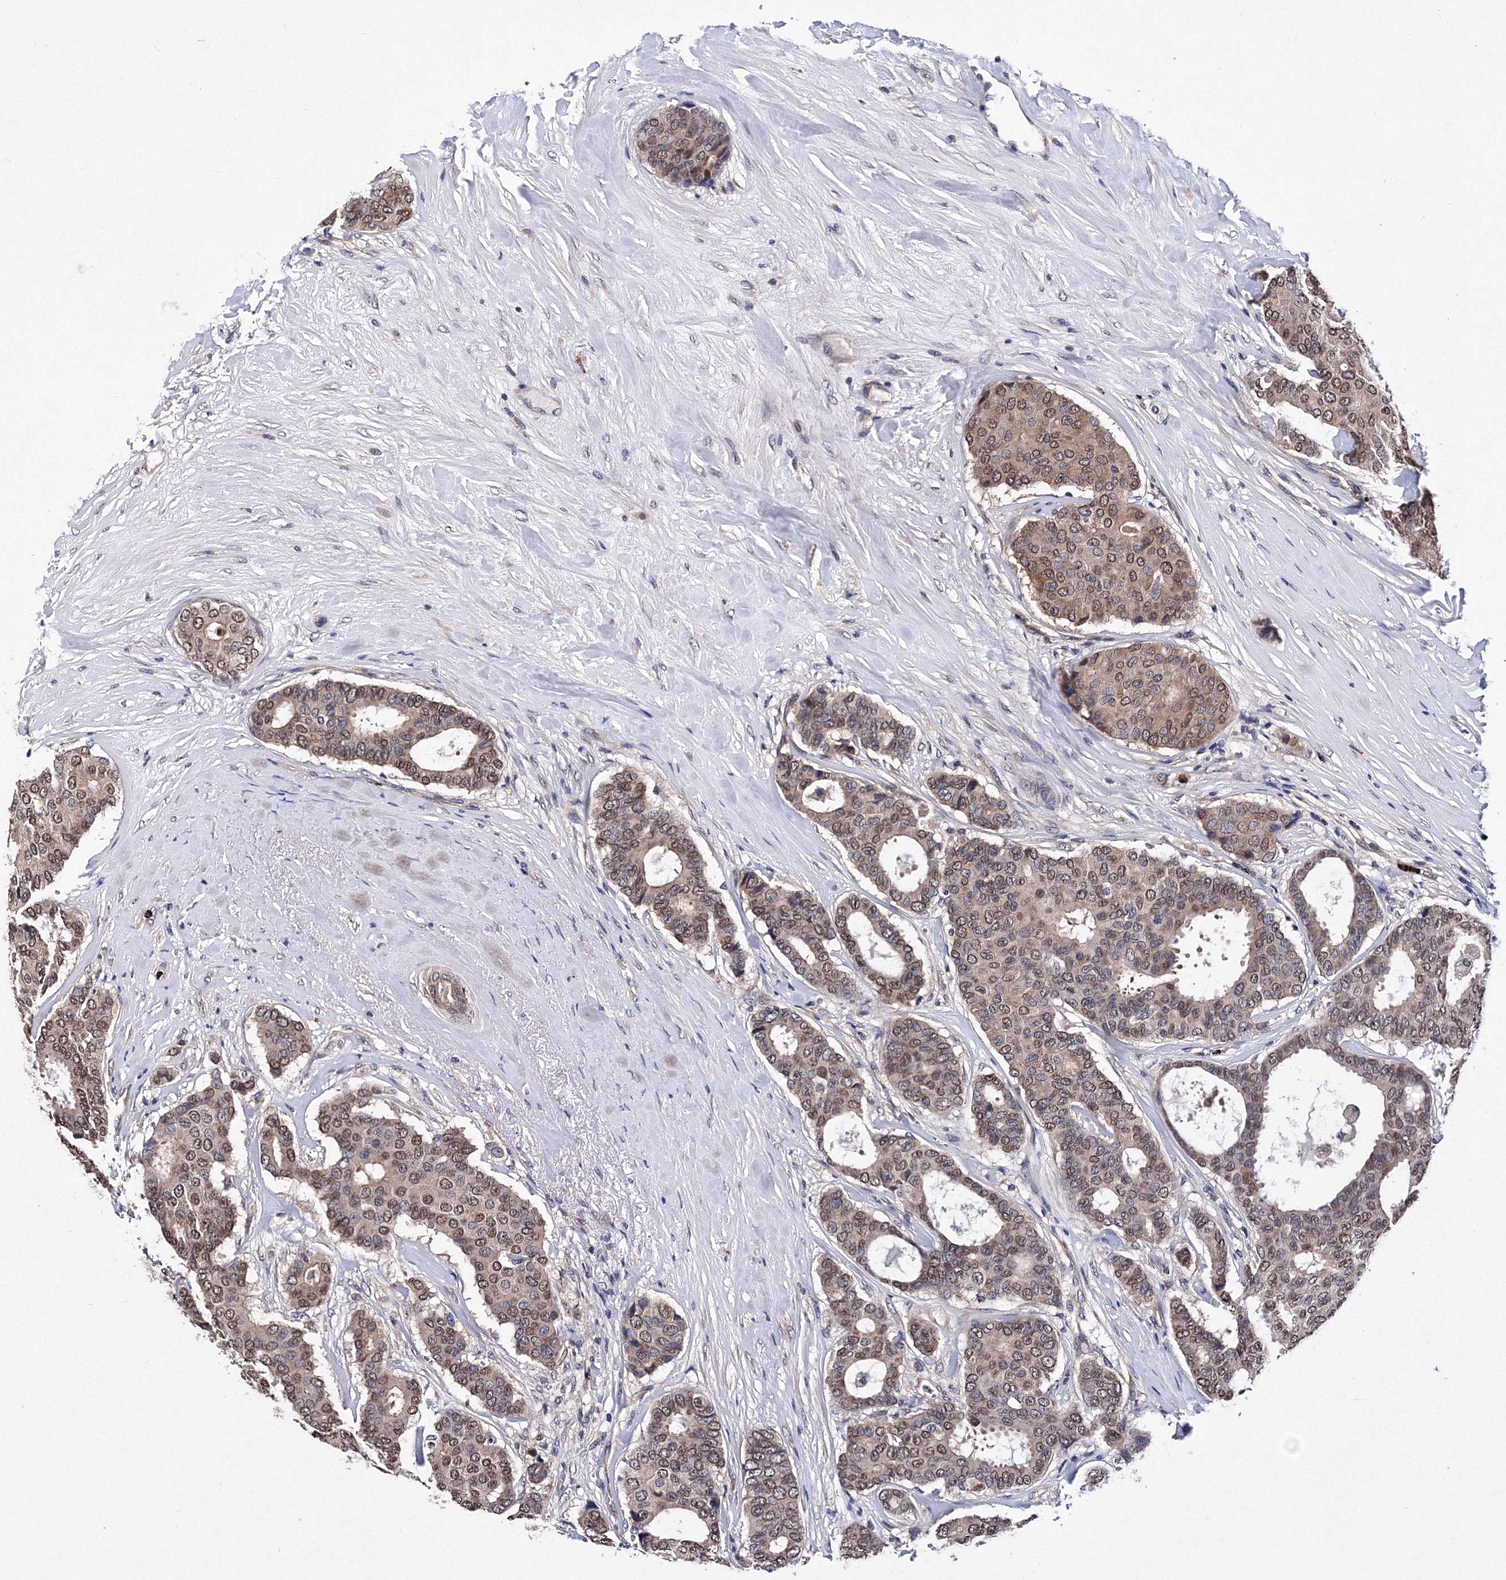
{"staining": {"intensity": "weak", "quantity": ">75%", "location": "nuclear"}, "tissue": "breast cancer", "cell_type": "Tumor cells", "image_type": "cancer", "snomed": [{"axis": "morphology", "description": "Duct carcinoma"}, {"axis": "topography", "description": "Breast"}], "caption": "Breast cancer stained with DAB IHC demonstrates low levels of weak nuclear expression in approximately >75% of tumor cells. Using DAB (brown) and hematoxylin (blue) stains, captured at high magnification using brightfield microscopy.", "gene": "PHYKPL", "patient": {"sex": "female", "age": 75}}